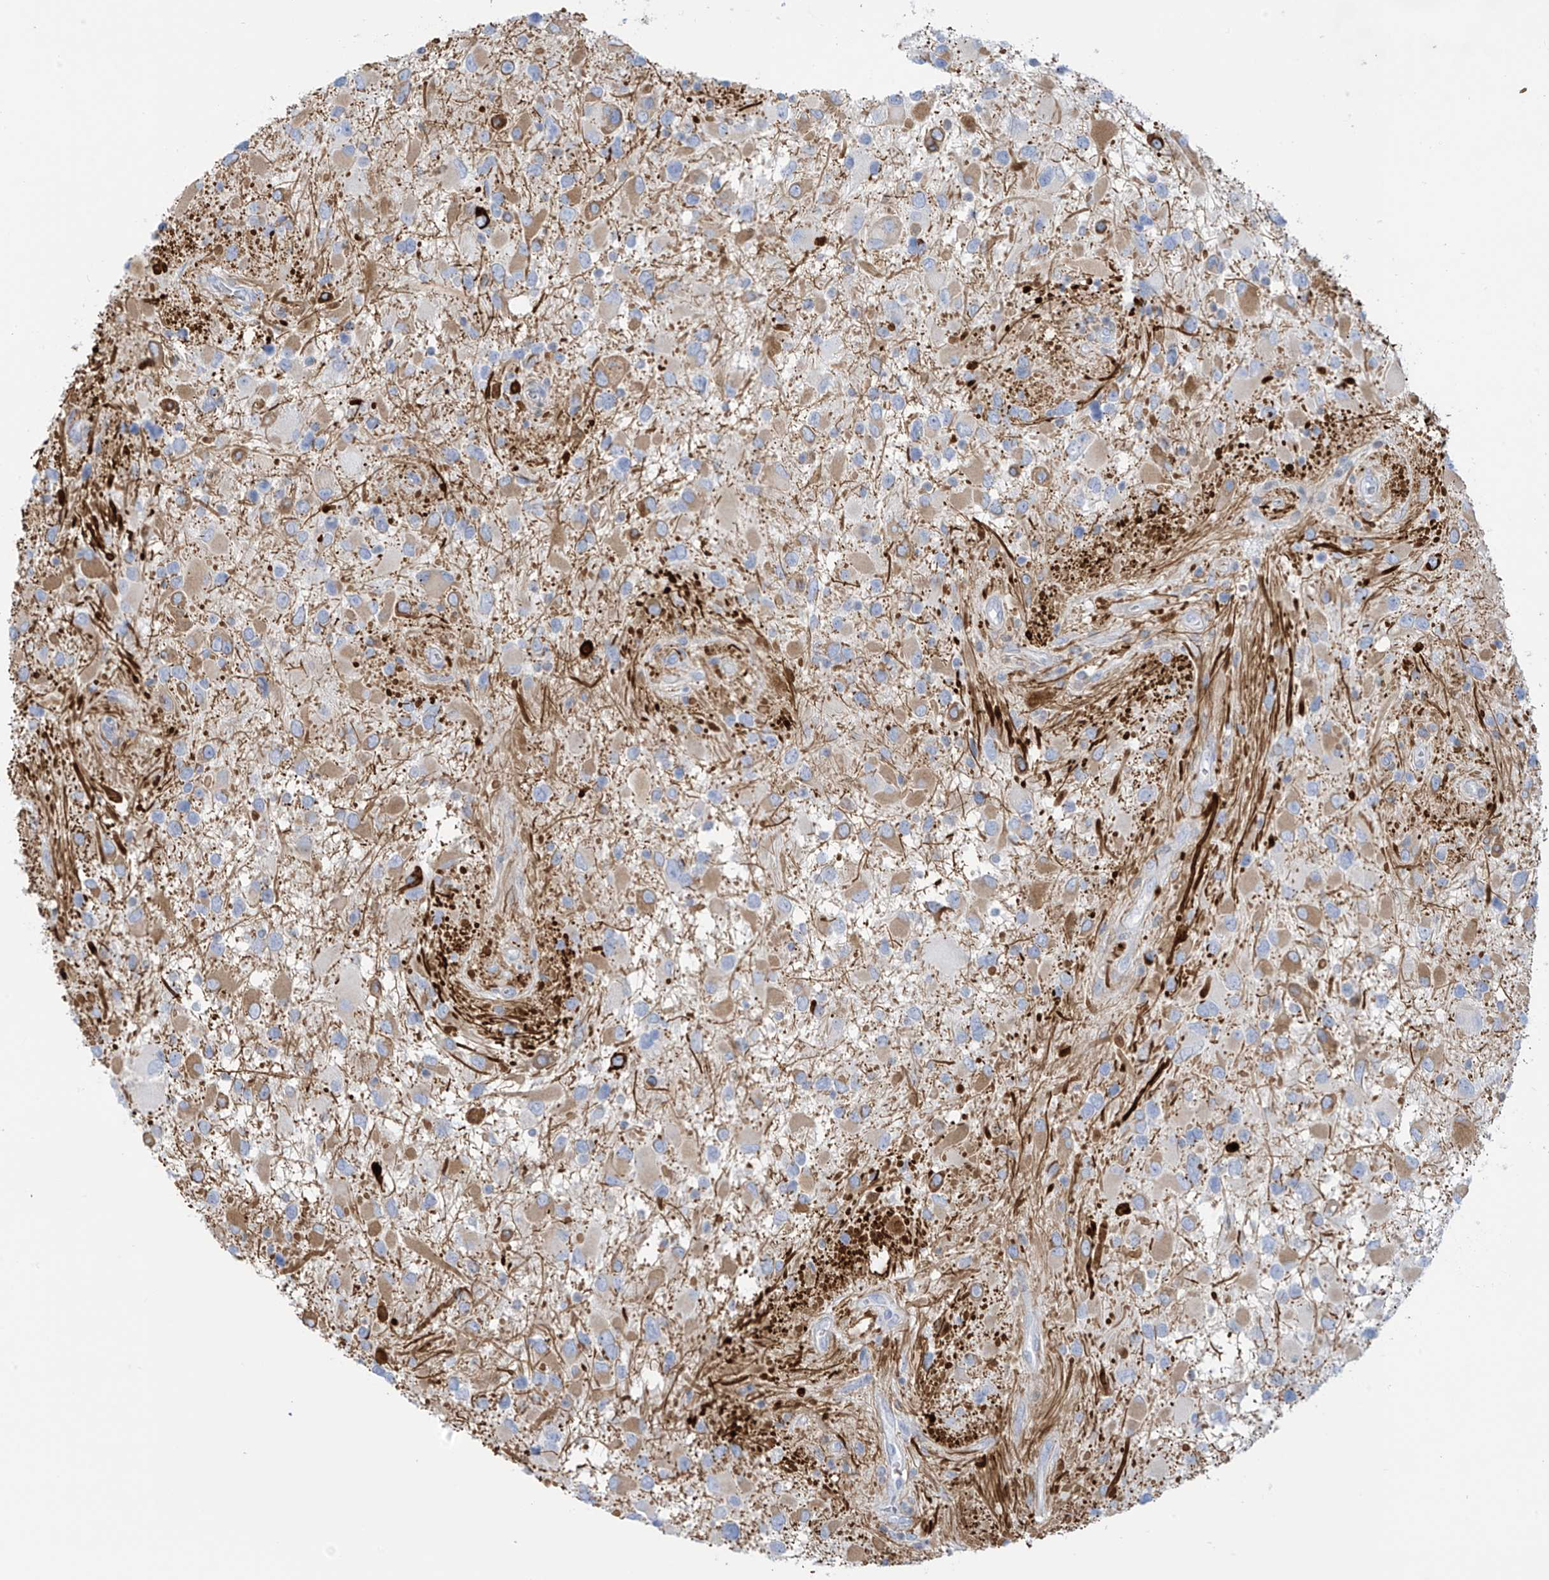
{"staining": {"intensity": "weak", "quantity": "25%-75%", "location": "cytoplasmic/membranous"}, "tissue": "glioma", "cell_type": "Tumor cells", "image_type": "cancer", "snomed": [{"axis": "morphology", "description": "Glioma, malignant, High grade"}, {"axis": "topography", "description": "Brain"}], "caption": "Tumor cells display low levels of weak cytoplasmic/membranous staining in about 25%-75% of cells in human glioma.", "gene": "TRMT2B", "patient": {"sex": "male", "age": 53}}